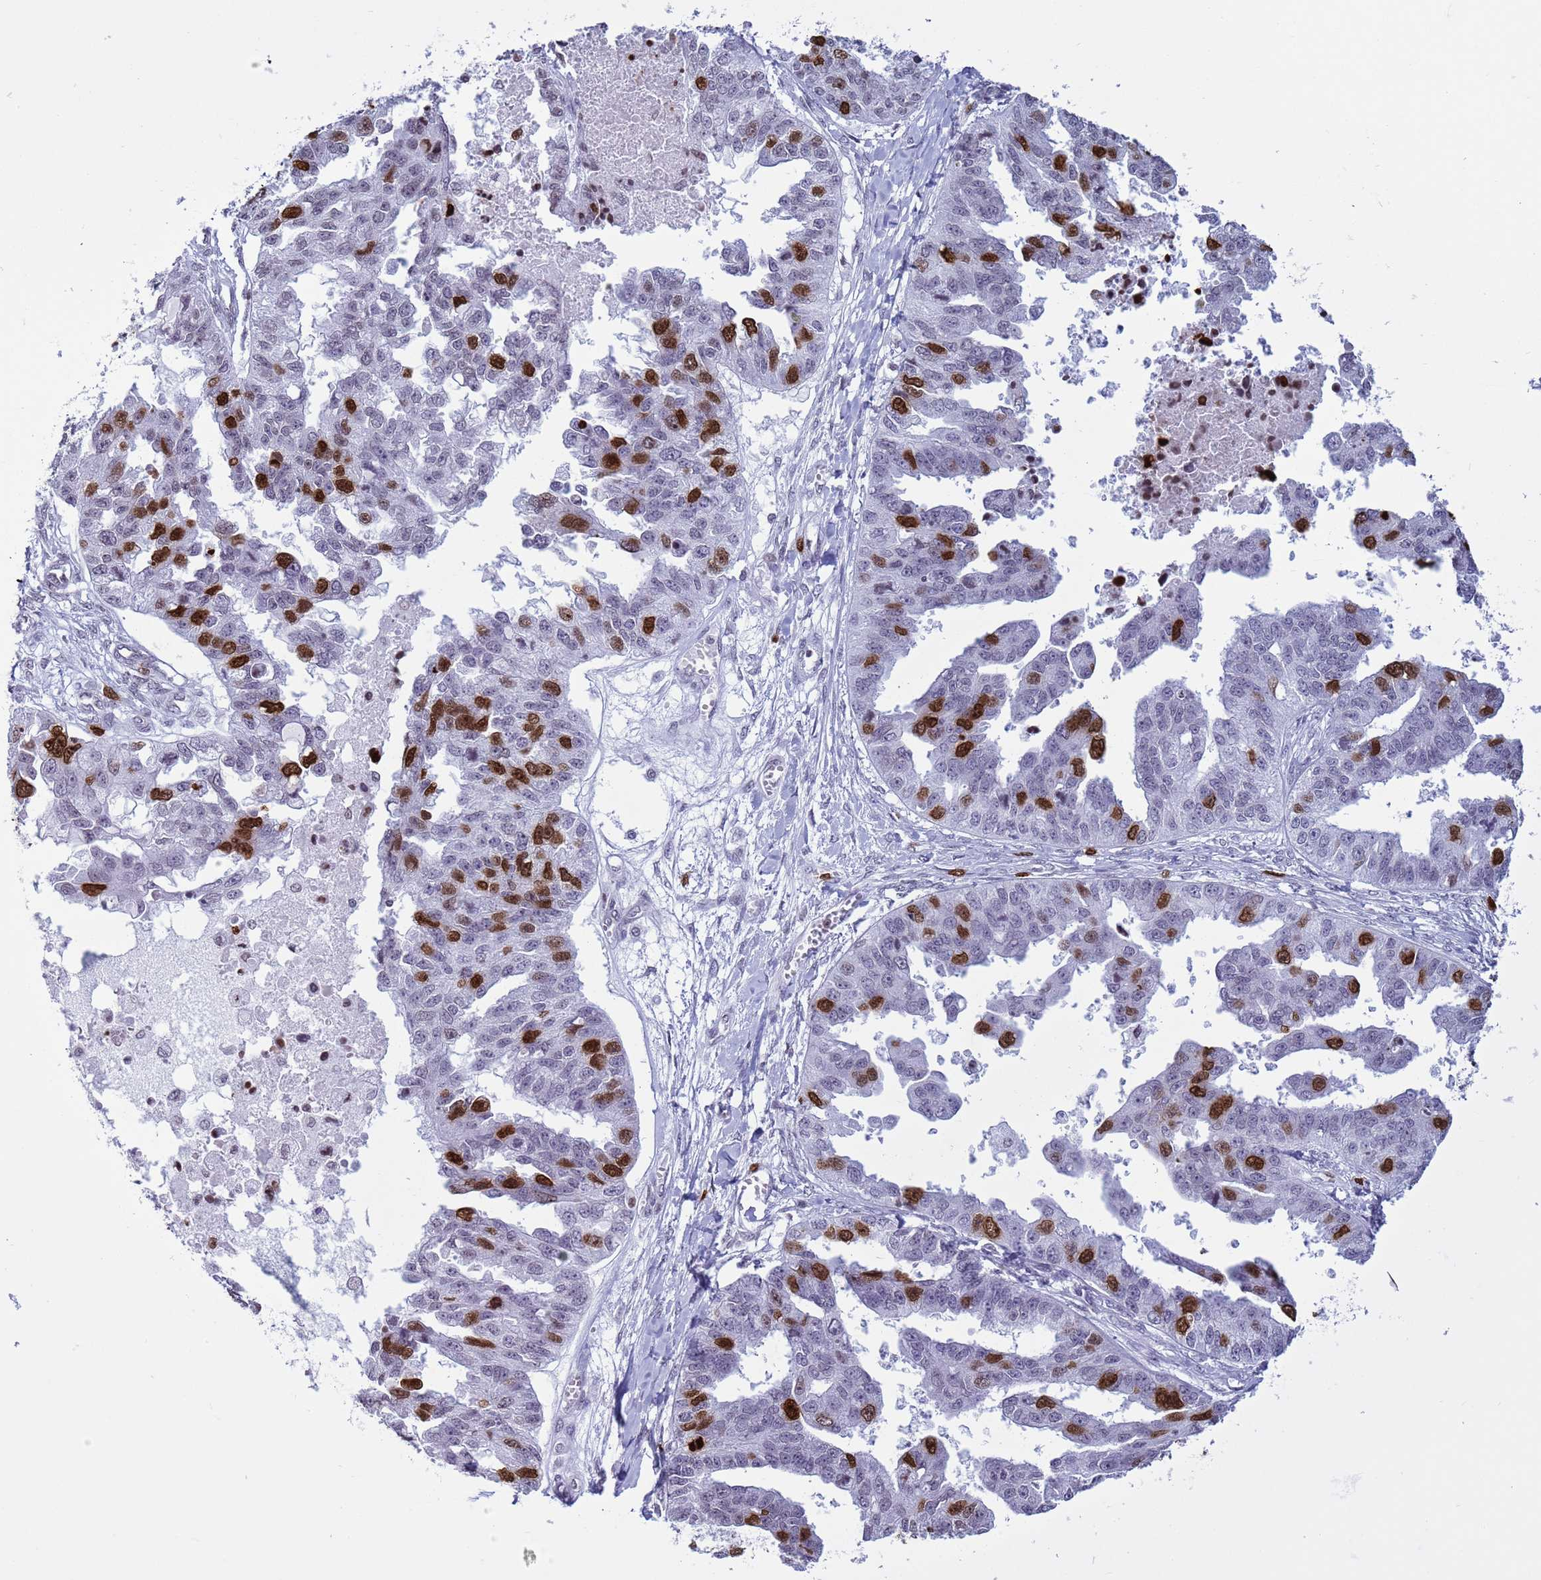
{"staining": {"intensity": "strong", "quantity": "<25%", "location": "nuclear"}, "tissue": "ovarian cancer", "cell_type": "Tumor cells", "image_type": "cancer", "snomed": [{"axis": "morphology", "description": "Cystadenocarcinoma, serous, NOS"}, {"axis": "topography", "description": "Ovary"}], "caption": "This is an image of immunohistochemistry (IHC) staining of ovarian serous cystadenocarcinoma, which shows strong staining in the nuclear of tumor cells.", "gene": "H4C8", "patient": {"sex": "female", "age": 58}}